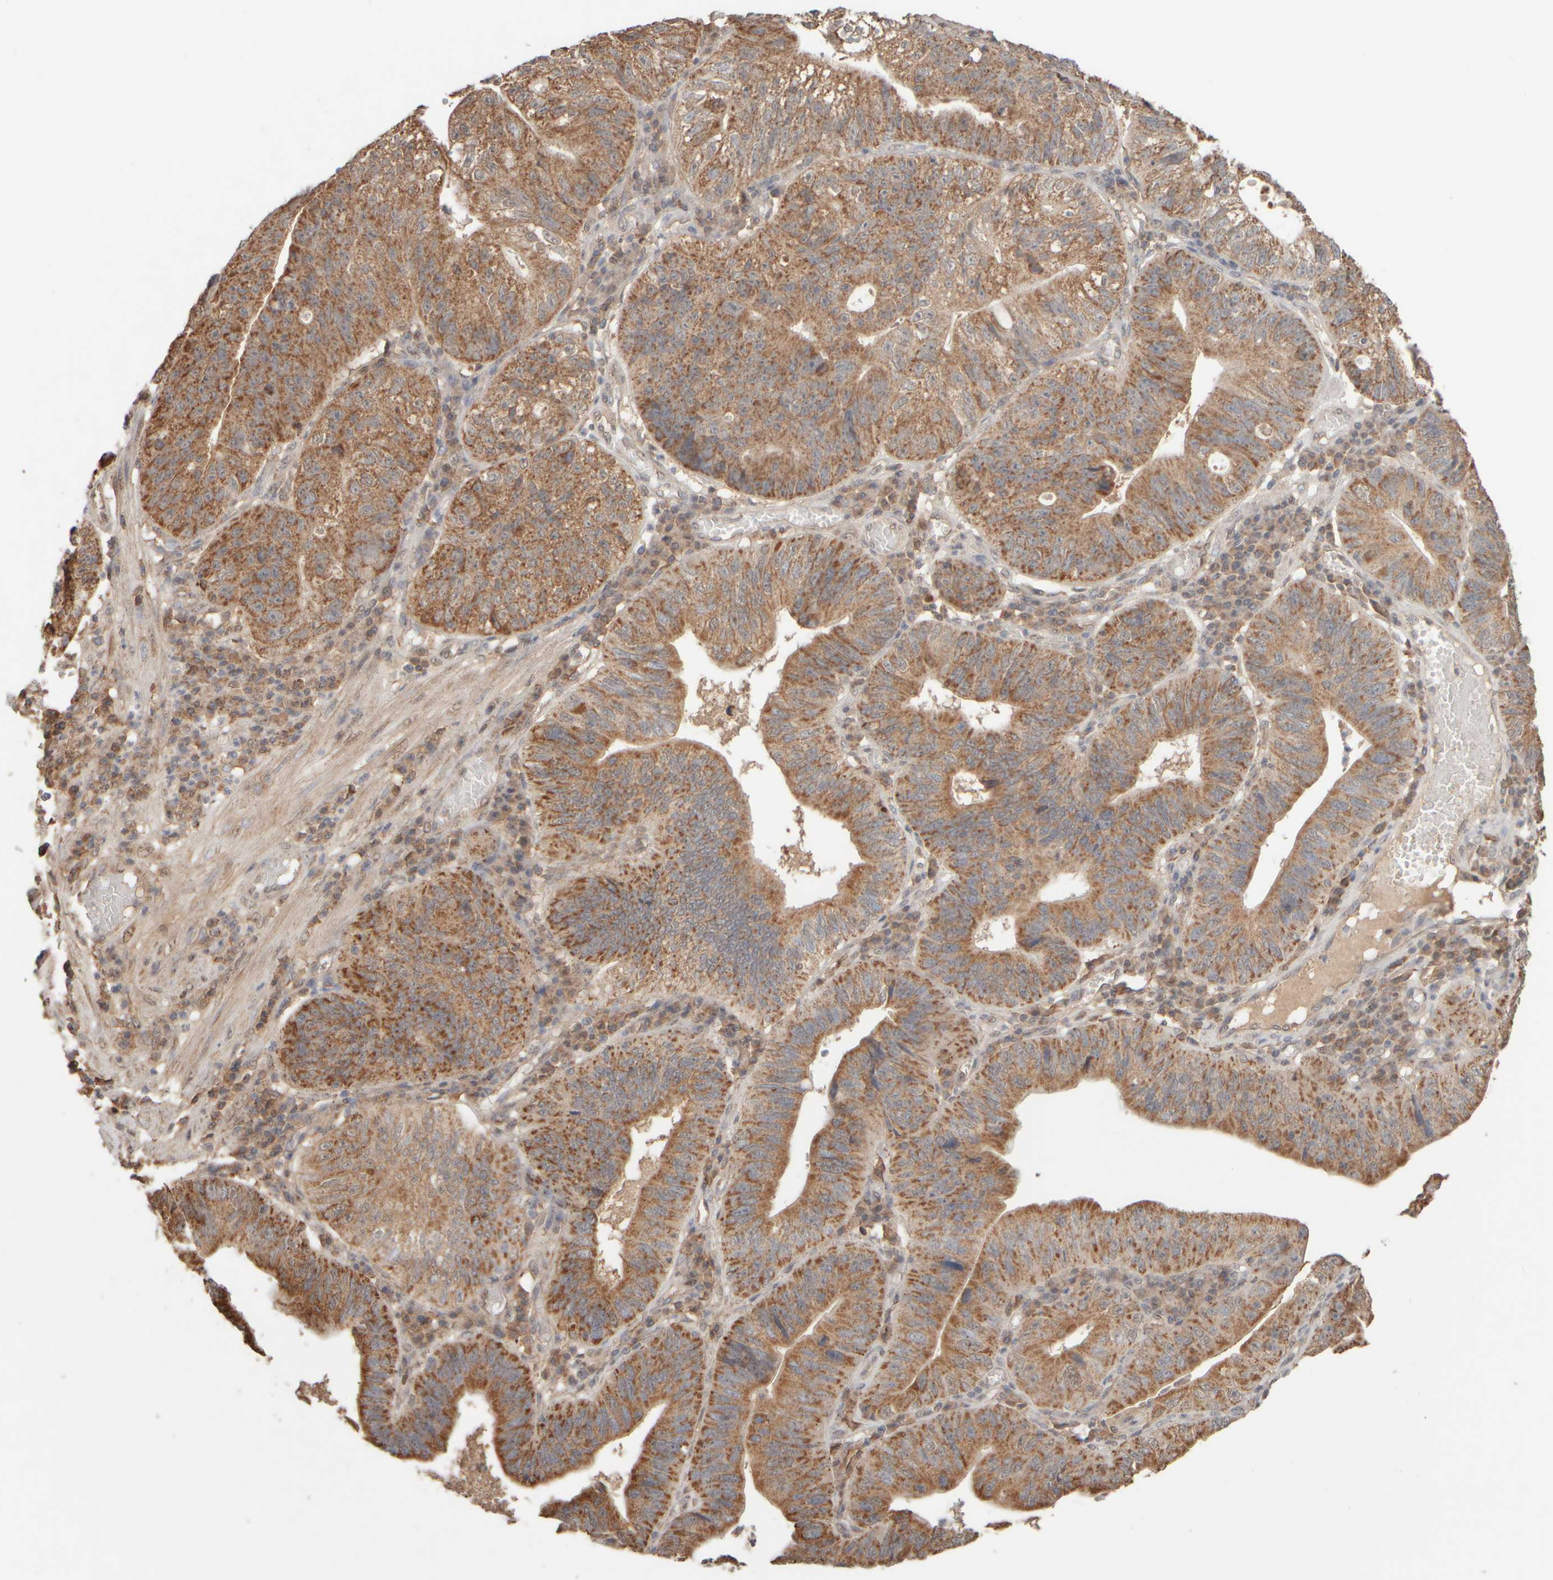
{"staining": {"intensity": "strong", "quantity": ">75%", "location": "cytoplasmic/membranous"}, "tissue": "stomach cancer", "cell_type": "Tumor cells", "image_type": "cancer", "snomed": [{"axis": "morphology", "description": "Adenocarcinoma, NOS"}, {"axis": "topography", "description": "Stomach"}], "caption": "Stomach adenocarcinoma stained with DAB (3,3'-diaminobenzidine) IHC demonstrates high levels of strong cytoplasmic/membranous staining in about >75% of tumor cells. The protein of interest is stained brown, and the nuclei are stained in blue (DAB IHC with brightfield microscopy, high magnification).", "gene": "EIF2B3", "patient": {"sex": "male", "age": 59}}